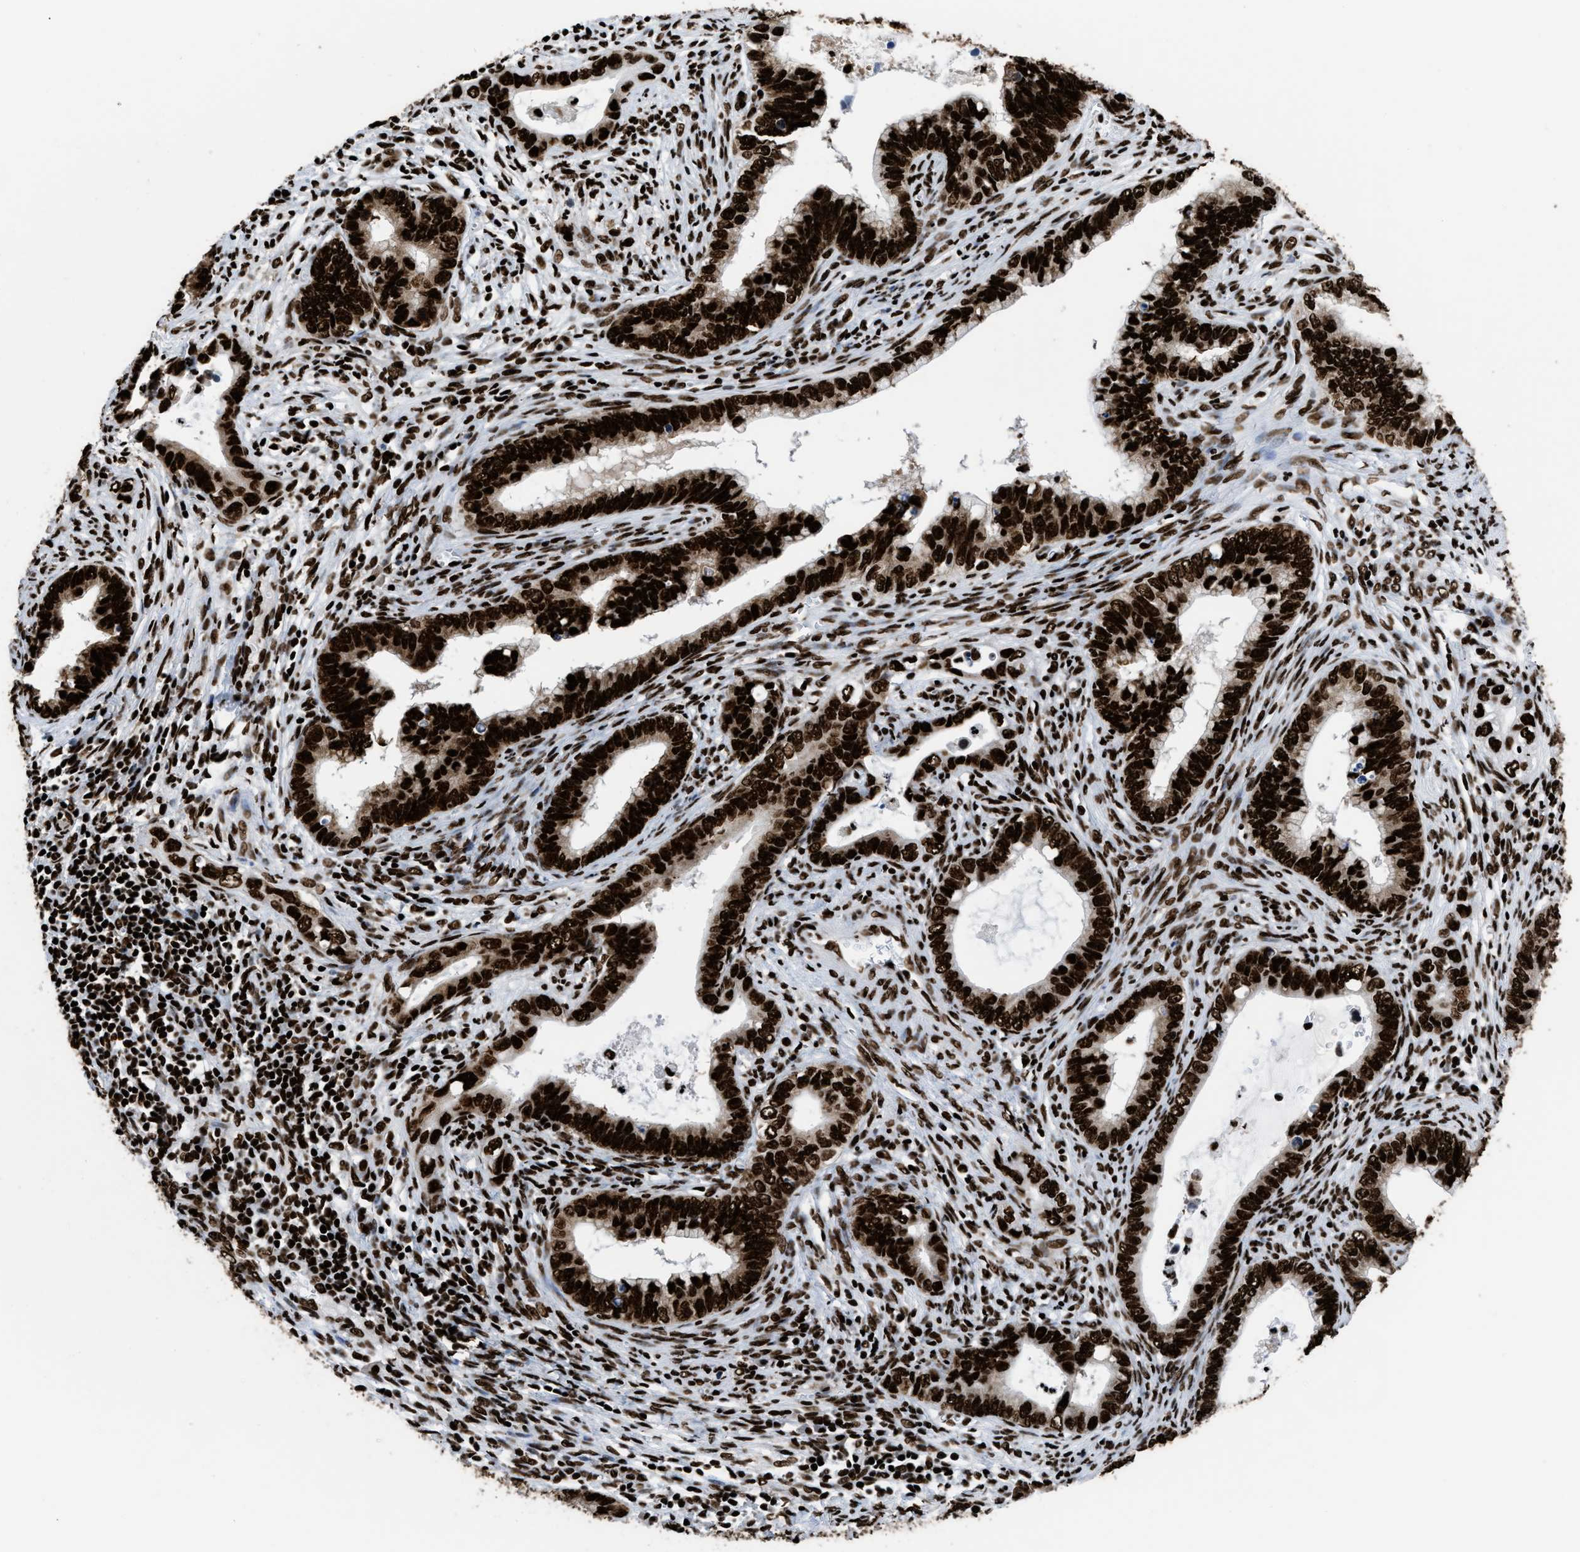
{"staining": {"intensity": "strong", "quantity": ">75%", "location": "nuclear"}, "tissue": "cervical cancer", "cell_type": "Tumor cells", "image_type": "cancer", "snomed": [{"axis": "morphology", "description": "Adenocarcinoma, NOS"}, {"axis": "topography", "description": "Cervix"}], "caption": "Brown immunohistochemical staining in human cervical adenocarcinoma shows strong nuclear staining in approximately >75% of tumor cells.", "gene": "HNRNPM", "patient": {"sex": "female", "age": 44}}